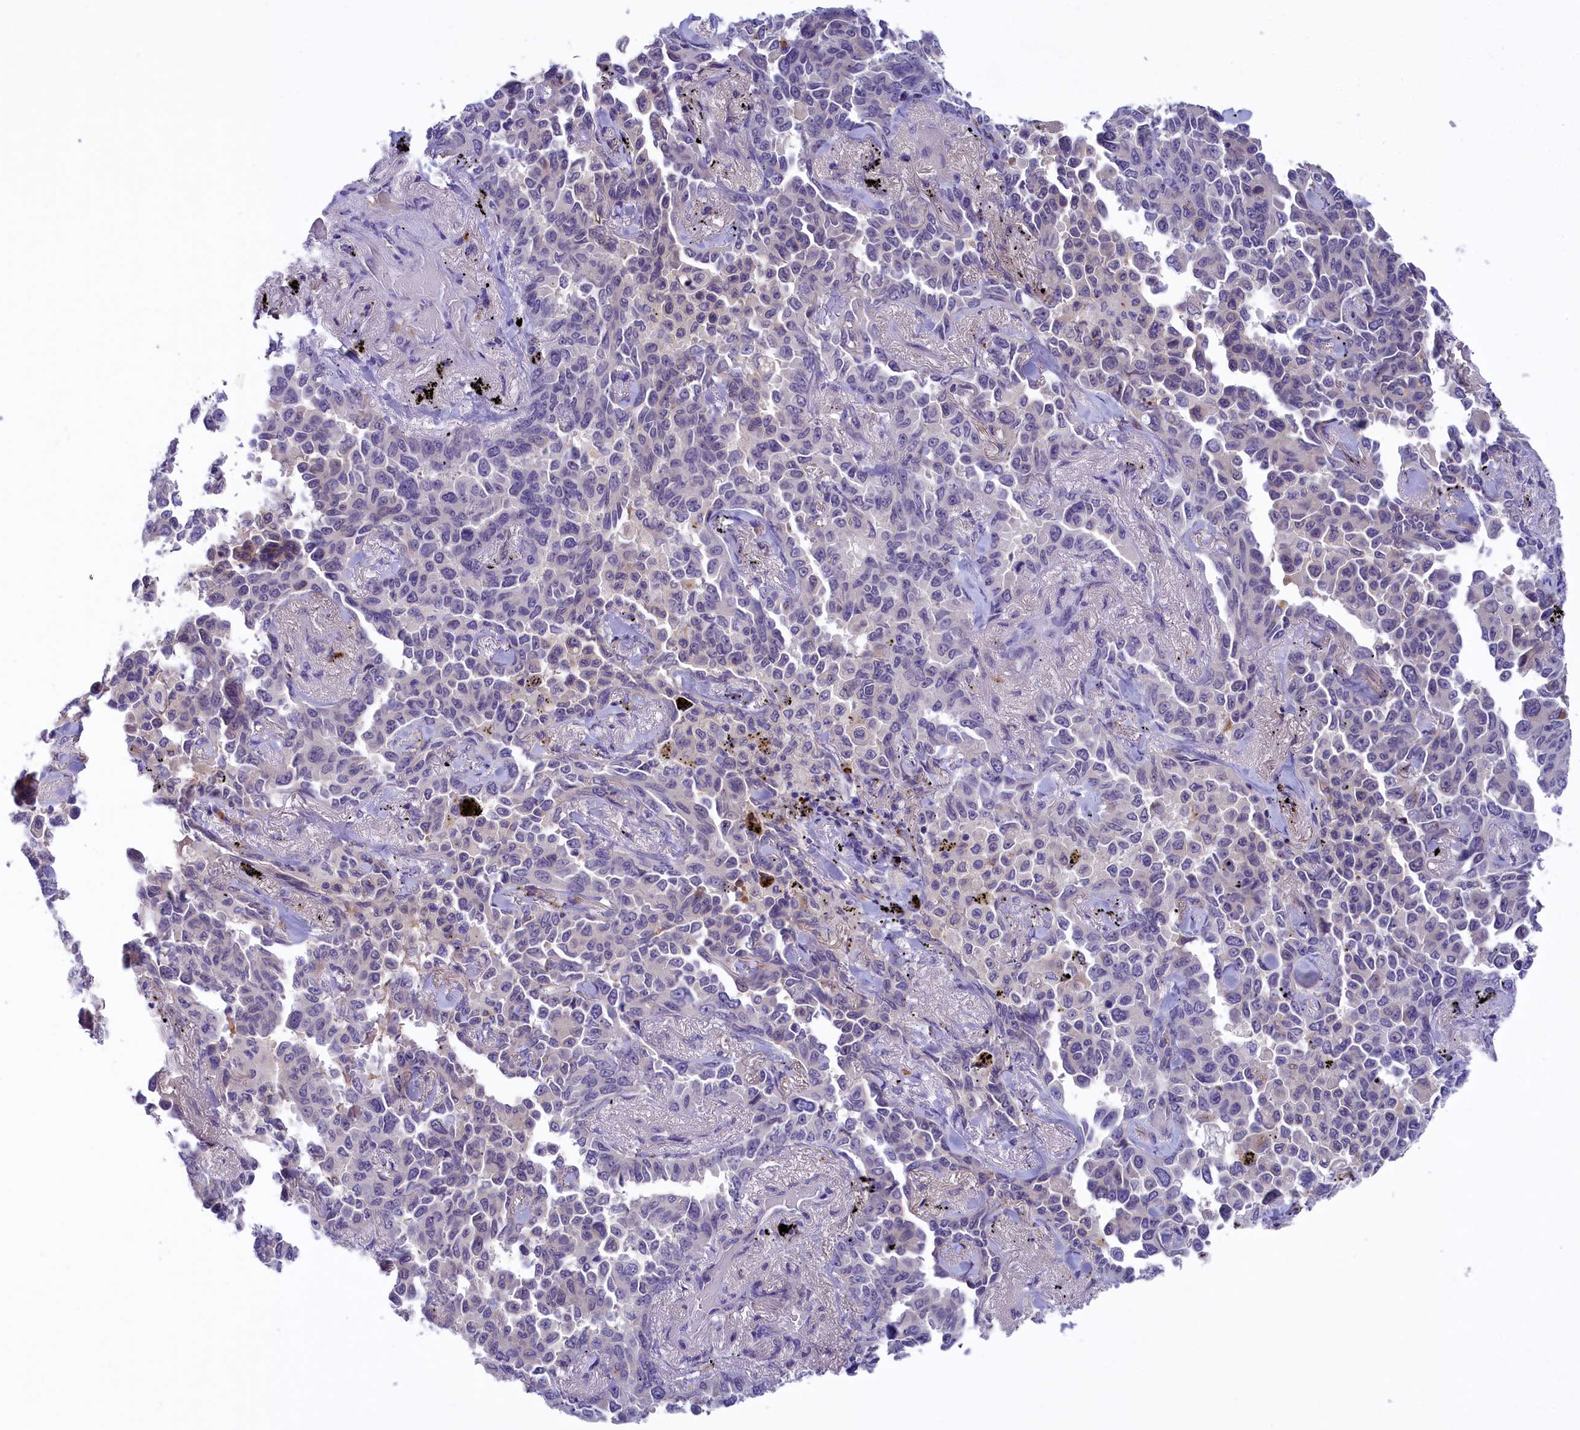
{"staining": {"intensity": "negative", "quantity": "none", "location": "none"}, "tissue": "lung cancer", "cell_type": "Tumor cells", "image_type": "cancer", "snomed": [{"axis": "morphology", "description": "Adenocarcinoma, NOS"}, {"axis": "topography", "description": "Lung"}], "caption": "The histopathology image shows no significant staining in tumor cells of adenocarcinoma (lung). The staining was performed using DAB (3,3'-diaminobenzidine) to visualize the protein expression in brown, while the nuclei were stained in blue with hematoxylin (Magnification: 20x).", "gene": "STYX", "patient": {"sex": "female", "age": 67}}